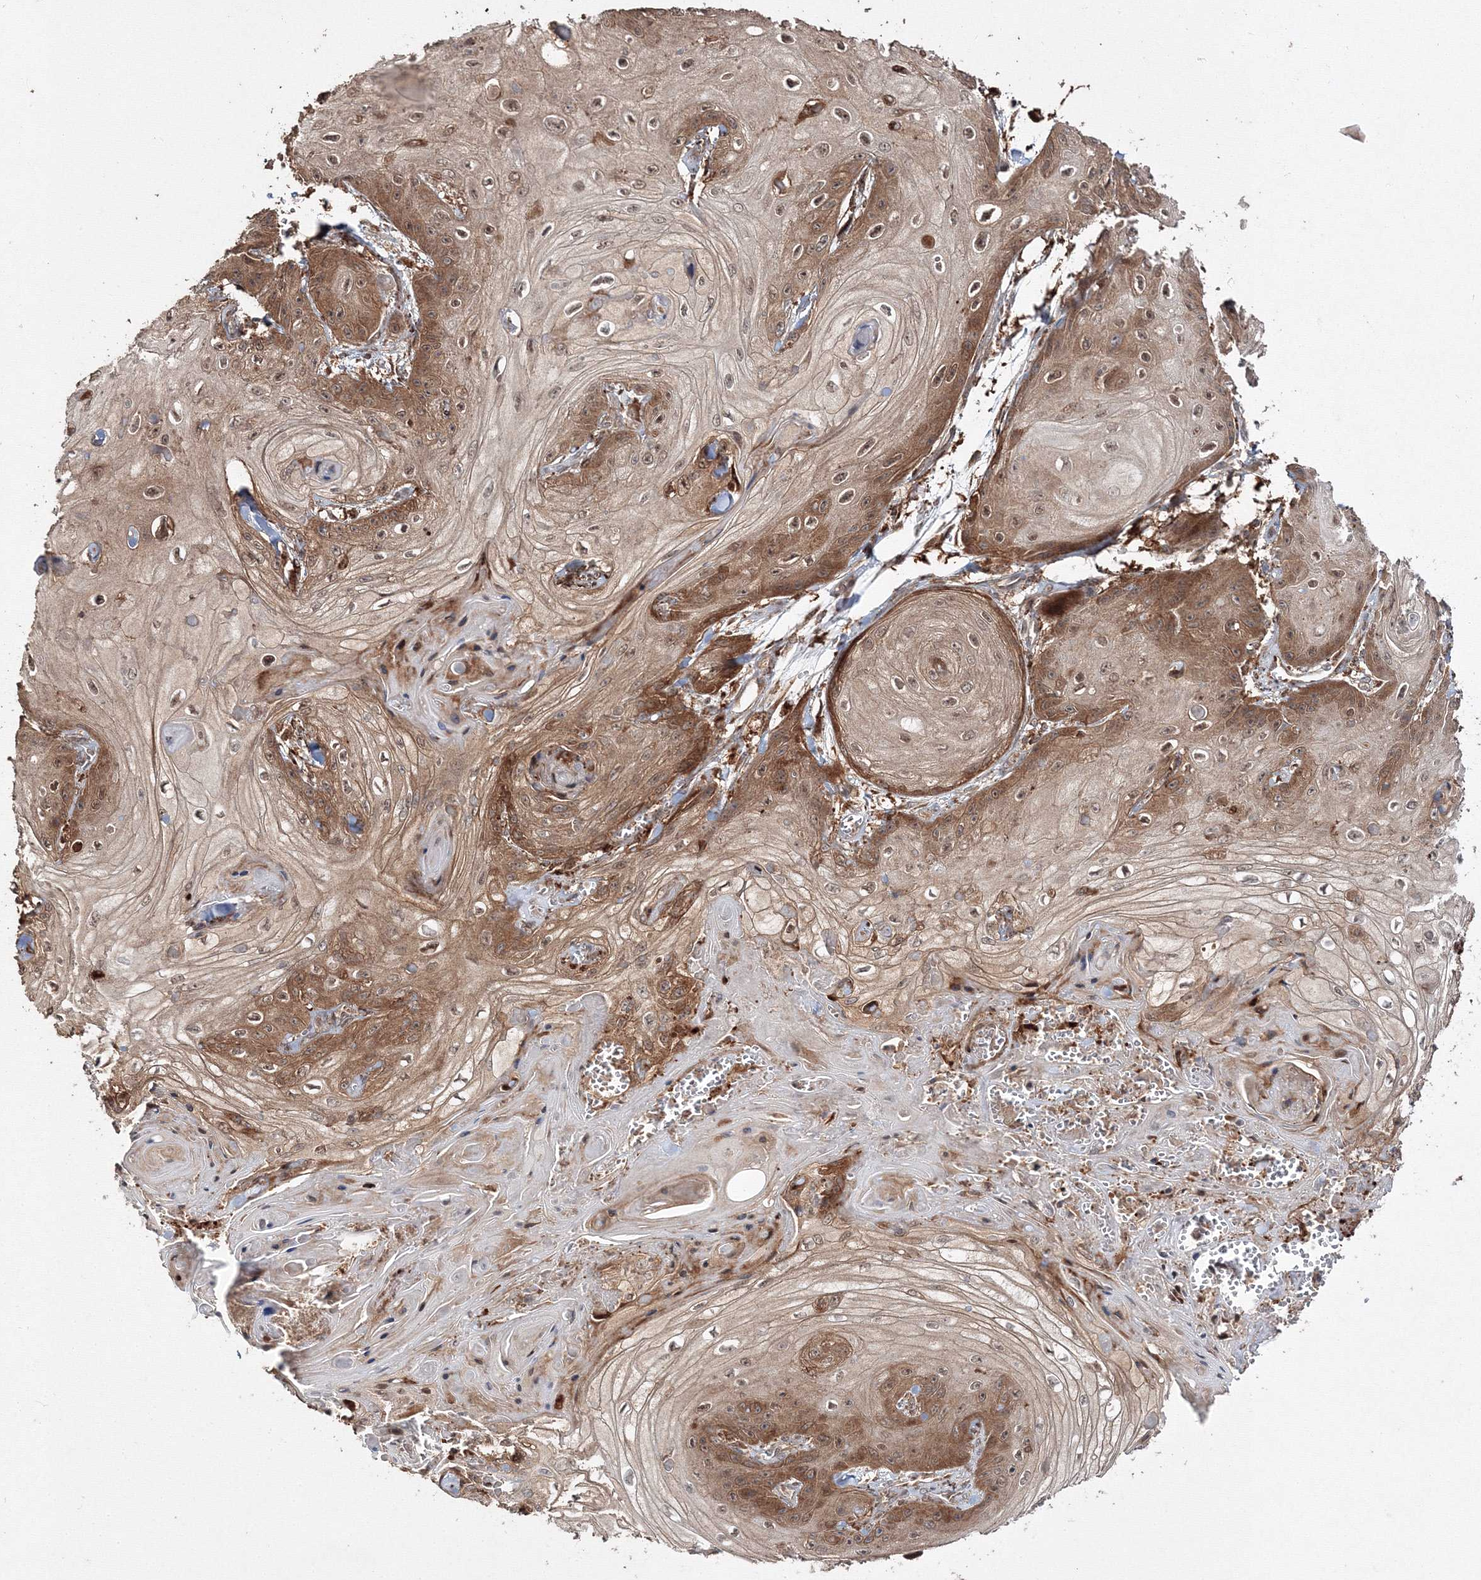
{"staining": {"intensity": "moderate", "quantity": ">75%", "location": "cytoplasmic/membranous,nuclear"}, "tissue": "skin cancer", "cell_type": "Tumor cells", "image_type": "cancer", "snomed": [{"axis": "morphology", "description": "Squamous cell carcinoma, NOS"}, {"axis": "topography", "description": "Skin"}], "caption": "A brown stain shows moderate cytoplasmic/membranous and nuclear staining of a protein in human skin squamous cell carcinoma tumor cells. (DAB (3,3'-diaminobenzidine) IHC with brightfield microscopy, high magnification).", "gene": "DDO", "patient": {"sex": "male", "age": 74}}